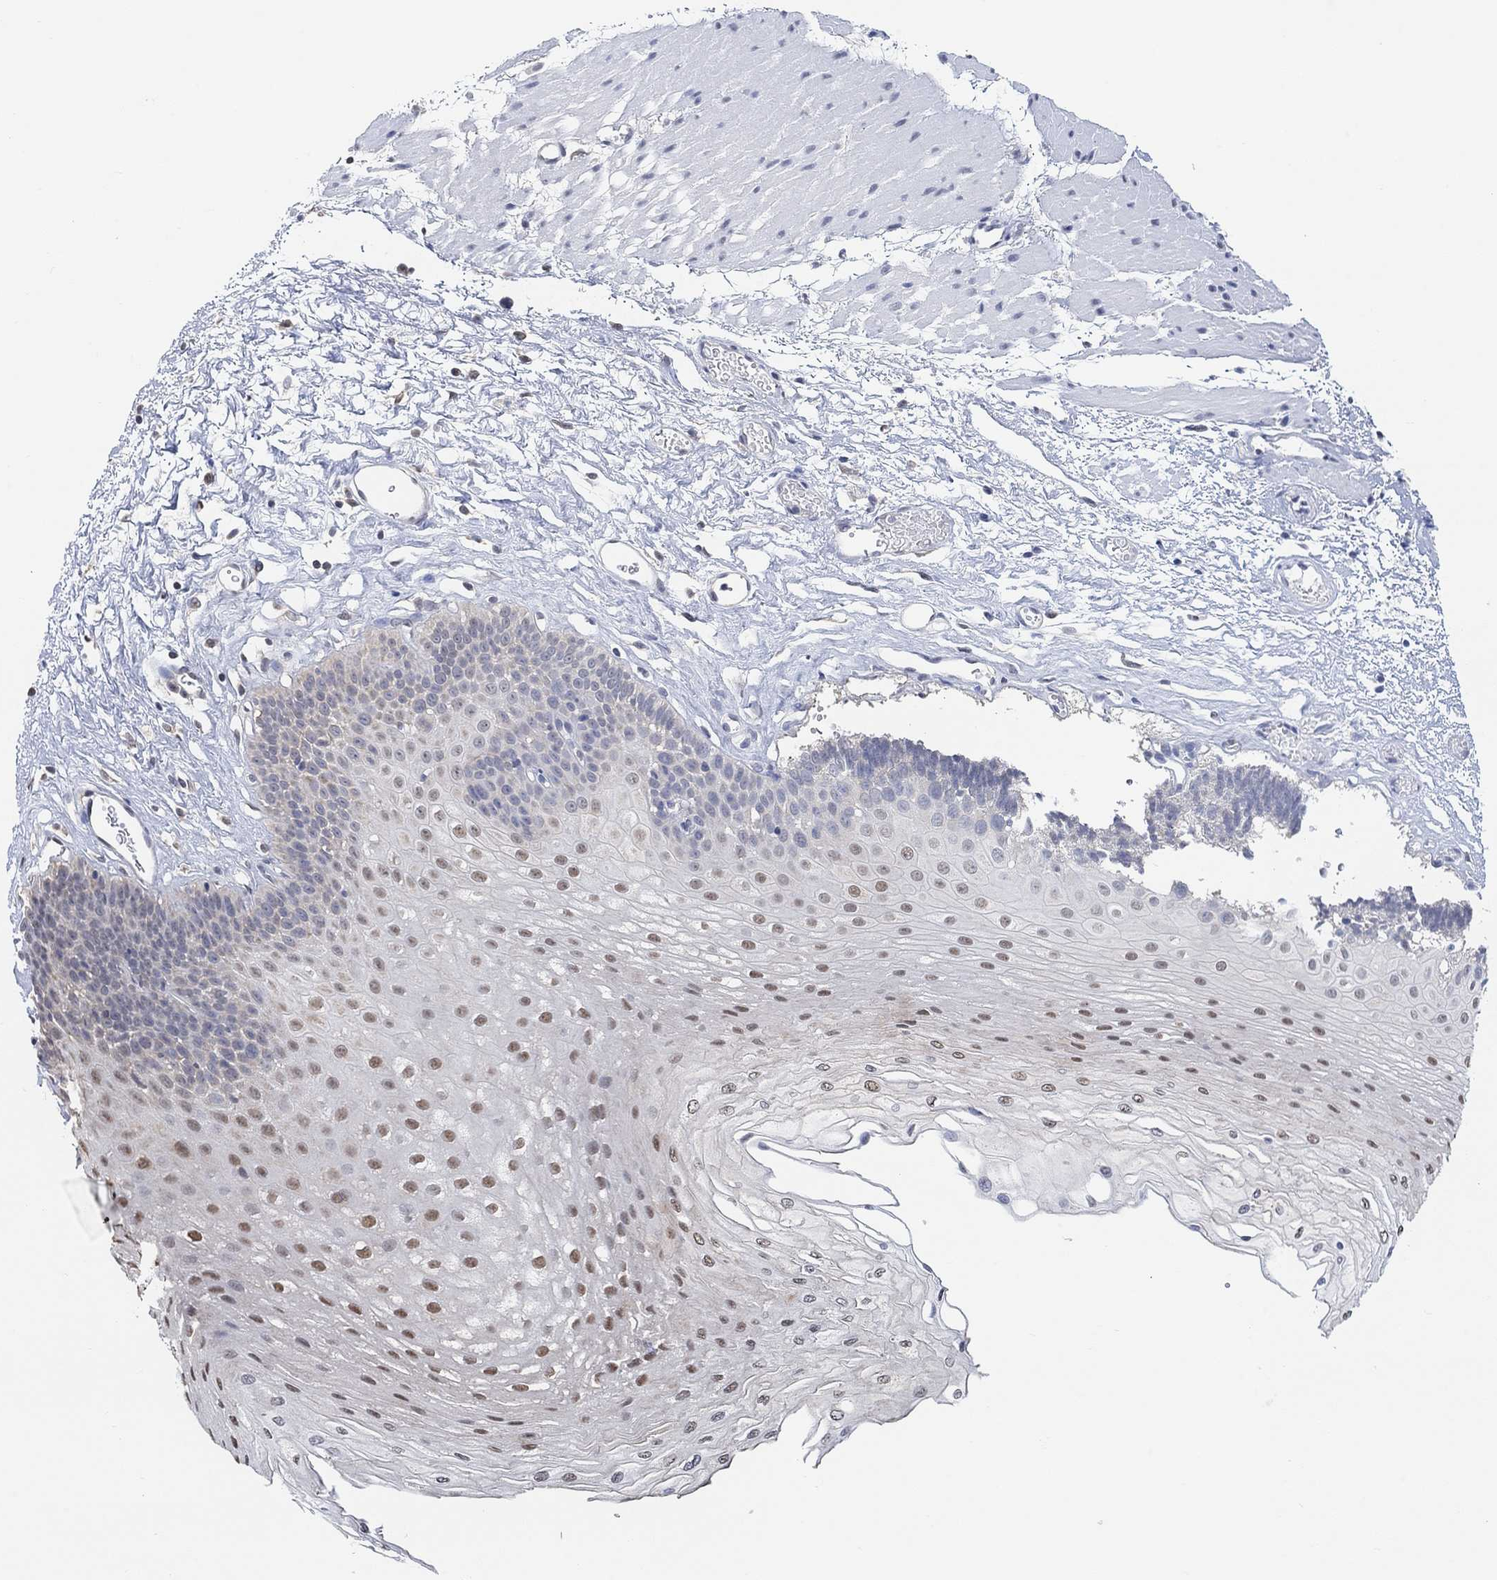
{"staining": {"intensity": "moderate", "quantity": "<25%", "location": "nuclear"}, "tissue": "esophagus", "cell_type": "Squamous epithelial cells", "image_type": "normal", "snomed": [{"axis": "morphology", "description": "Normal tissue, NOS"}, {"axis": "topography", "description": "Esophagus"}], "caption": "Squamous epithelial cells demonstrate moderate nuclear staining in about <25% of cells in benign esophagus.", "gene": "MUC1", "patient": {"sex": "female", "age": 62}}